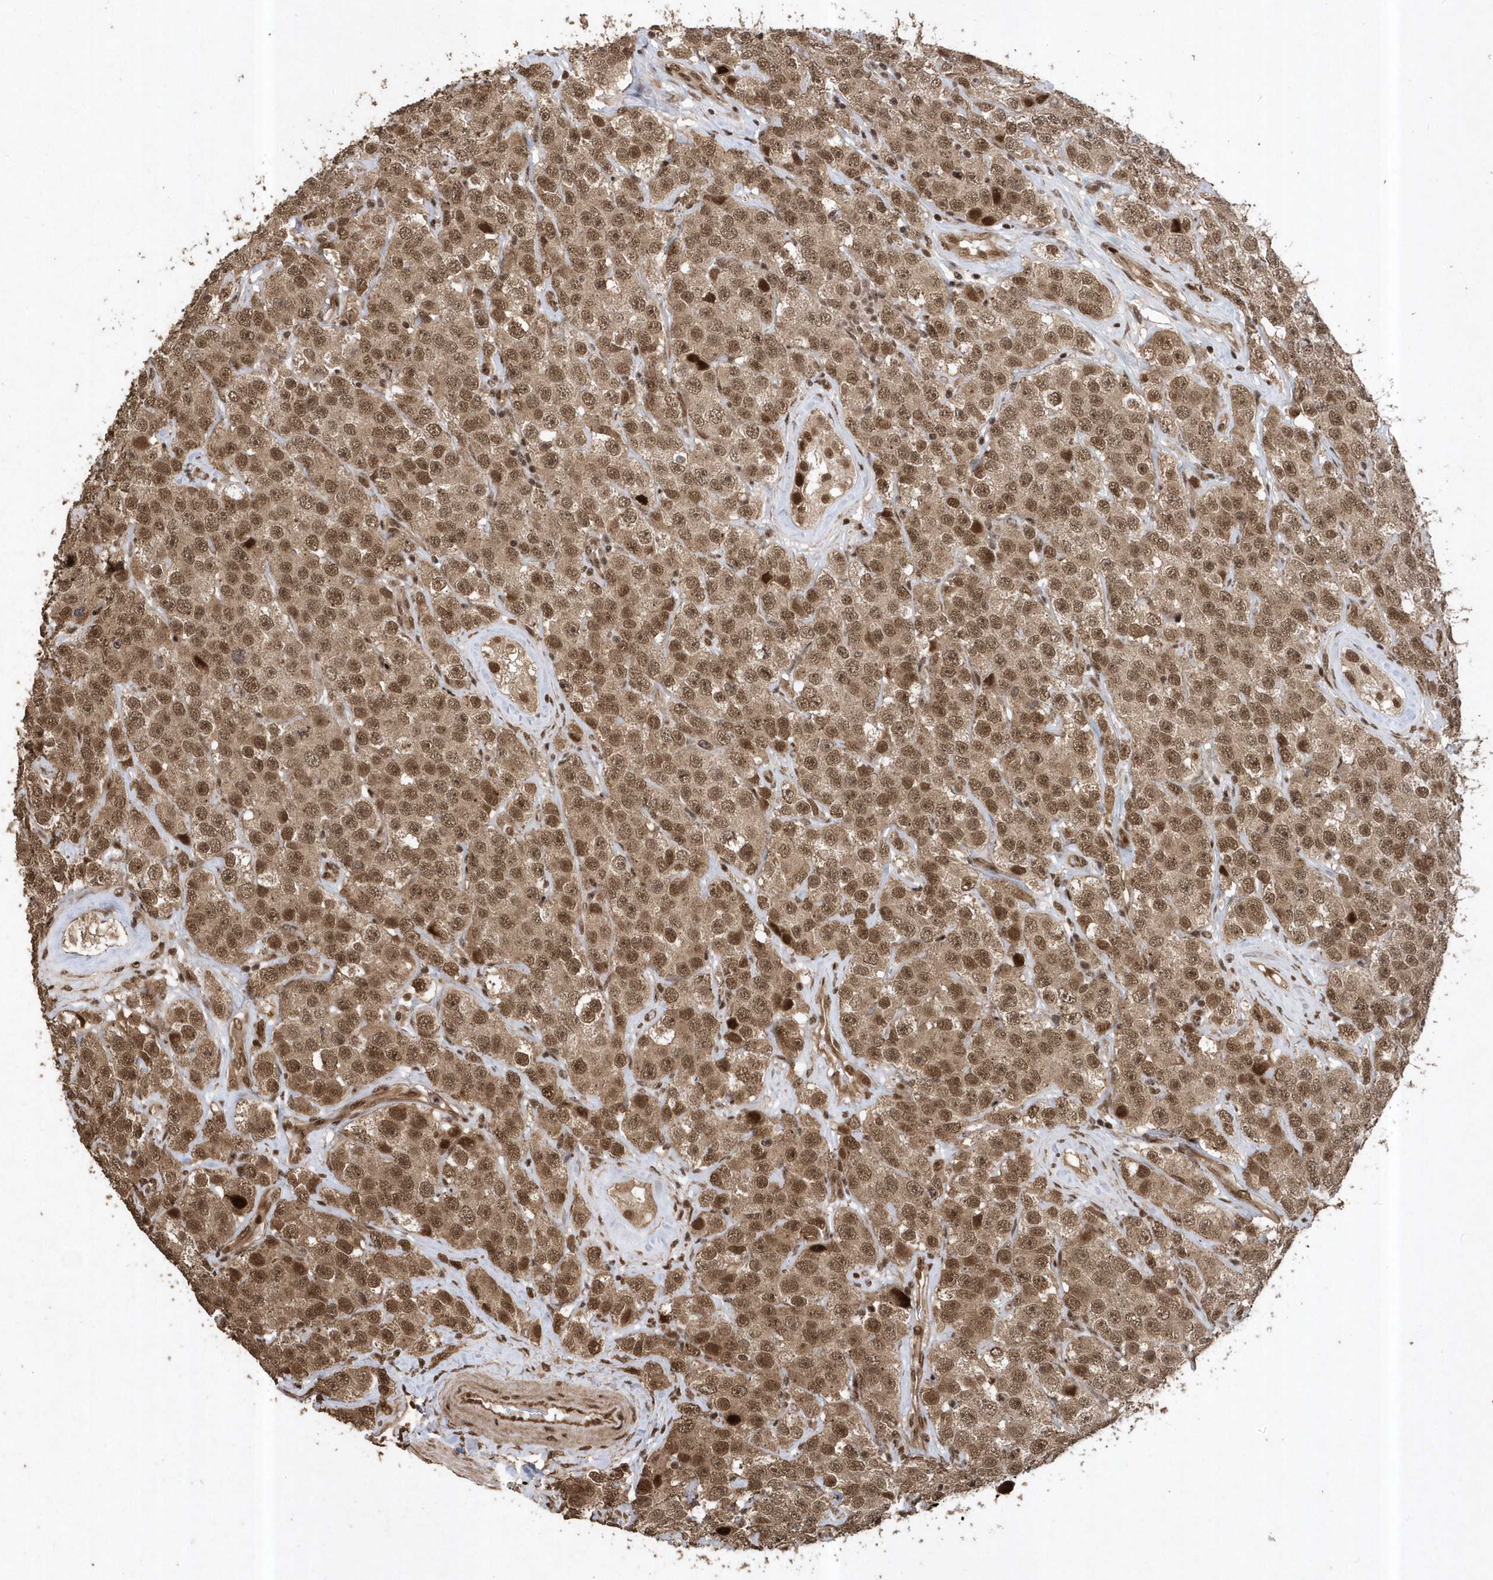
{"staining": {"intensity": "moderate", "quantity": ">75%", "location": "cytoplasmic/membranous,nuclear"}, "tissue": "testis cancer", "cell_type": "Tumor cells", "image_type": "cancer", "snomed": [{"axis": "morphology", "description": "Seminoma, NOS"}, {"axis": "topography", "description": "Testis"}], "caption": "IHC (DAB (3,3'-diaminobenzidine)) staining of testis cancer displays moderate cytoplasmic/membranous and nuclear protein staining in approximately >75% of tumor cells.", "gene": "INTS12", "patient": {"sex": "male", "age": 28}}